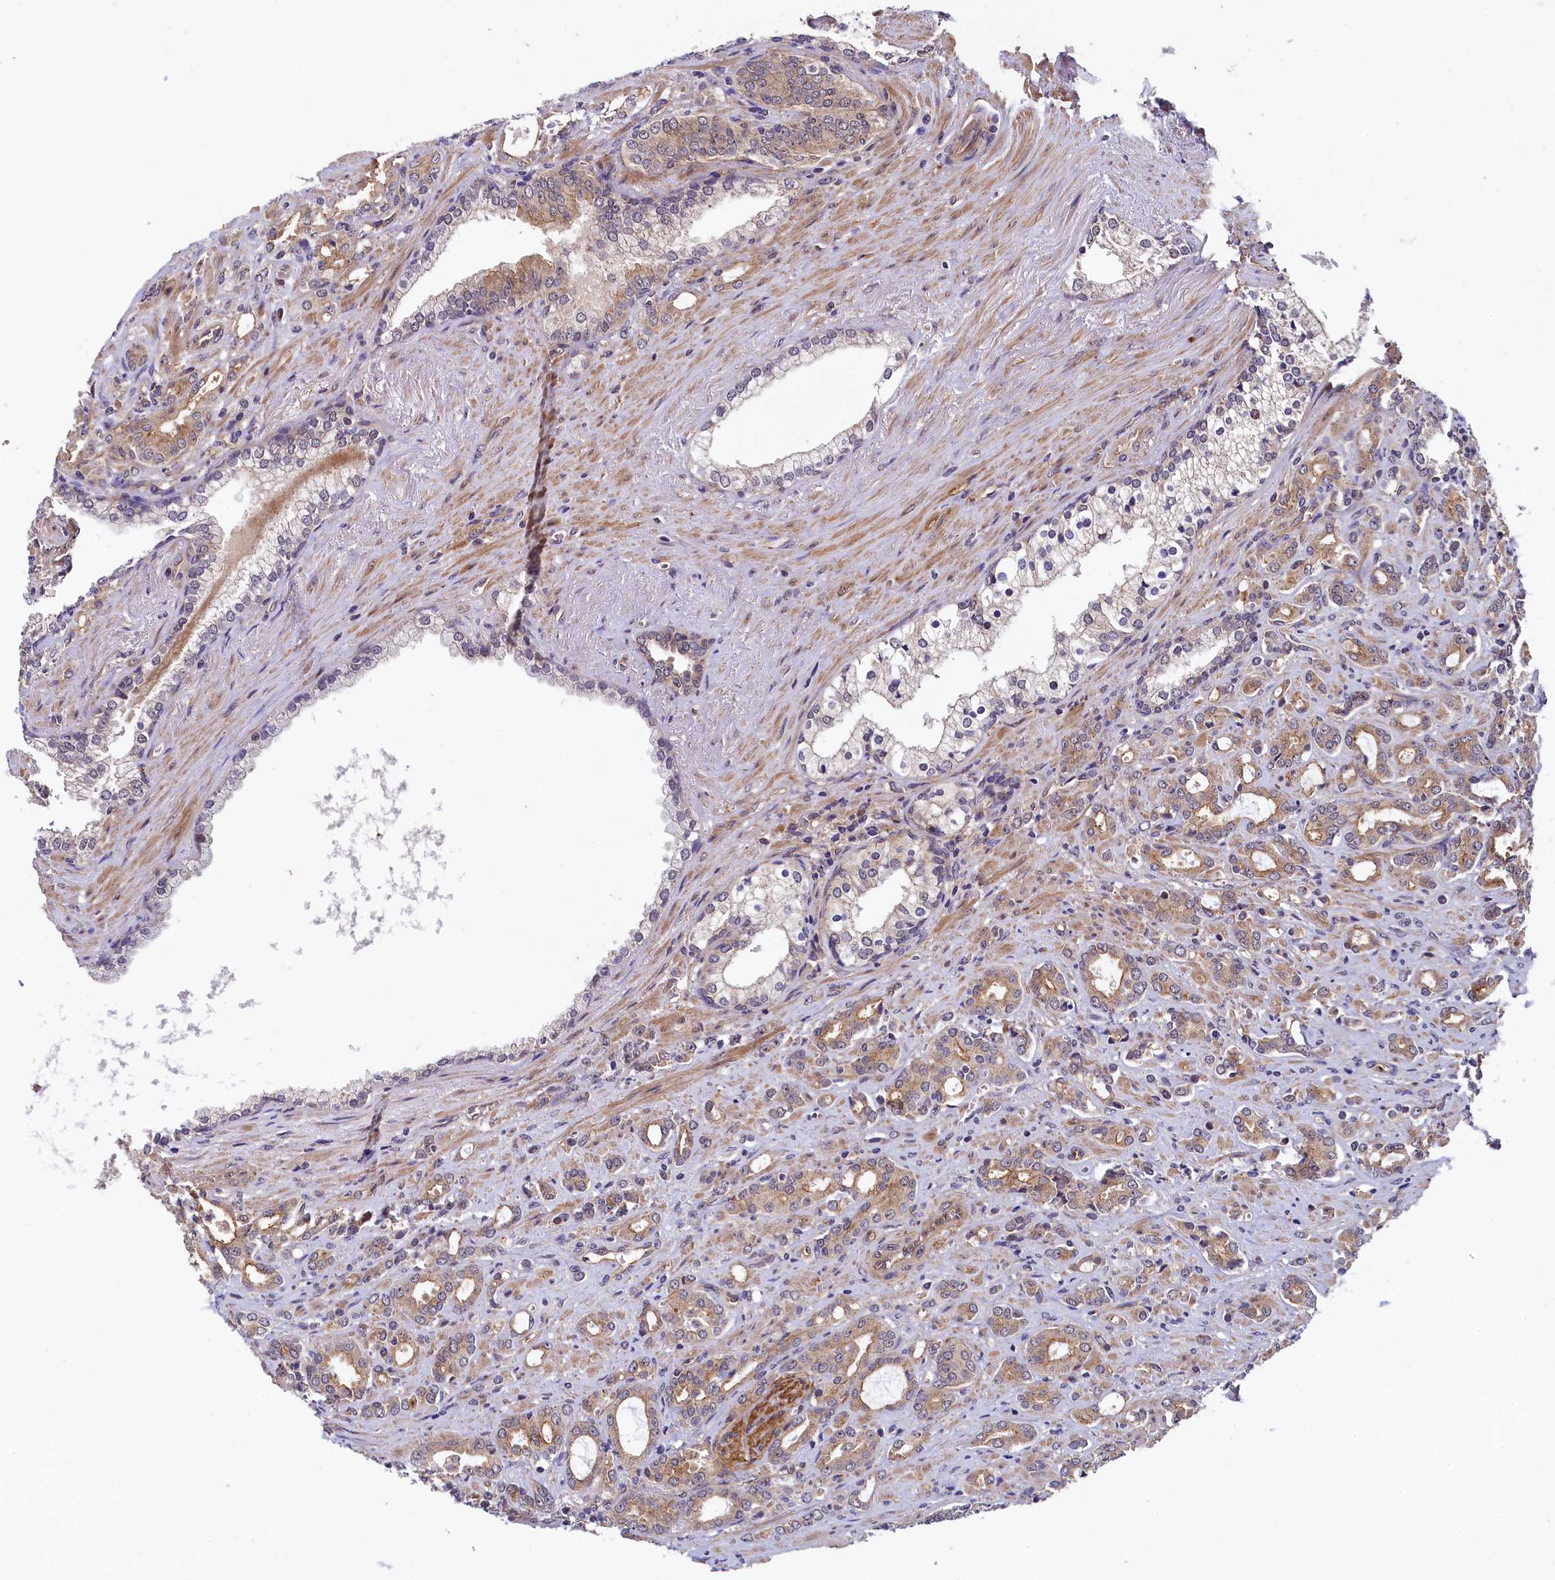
{"staining": {"intensity": "moderate", "quantity": ">75%", "location": "cytoplasmic/membranous"}, "tissue": "prostate cancer", "cell_type": "Tumor cells", "image_type": "cancer", "snomed": [{"axis": "morphology", "description": "Adenocarcinoma, High grade"}, {"axis": "topography", "description": "Prostate"}], "caption": "Moderate cytoplasmic/membranous positivity is identified in approximately >75% of tumor cells in prostate cancer (adenocarcinoma (high-grade)).", "gene": "ARL14EP", "patient": {"sex": "male", "age": 72}}